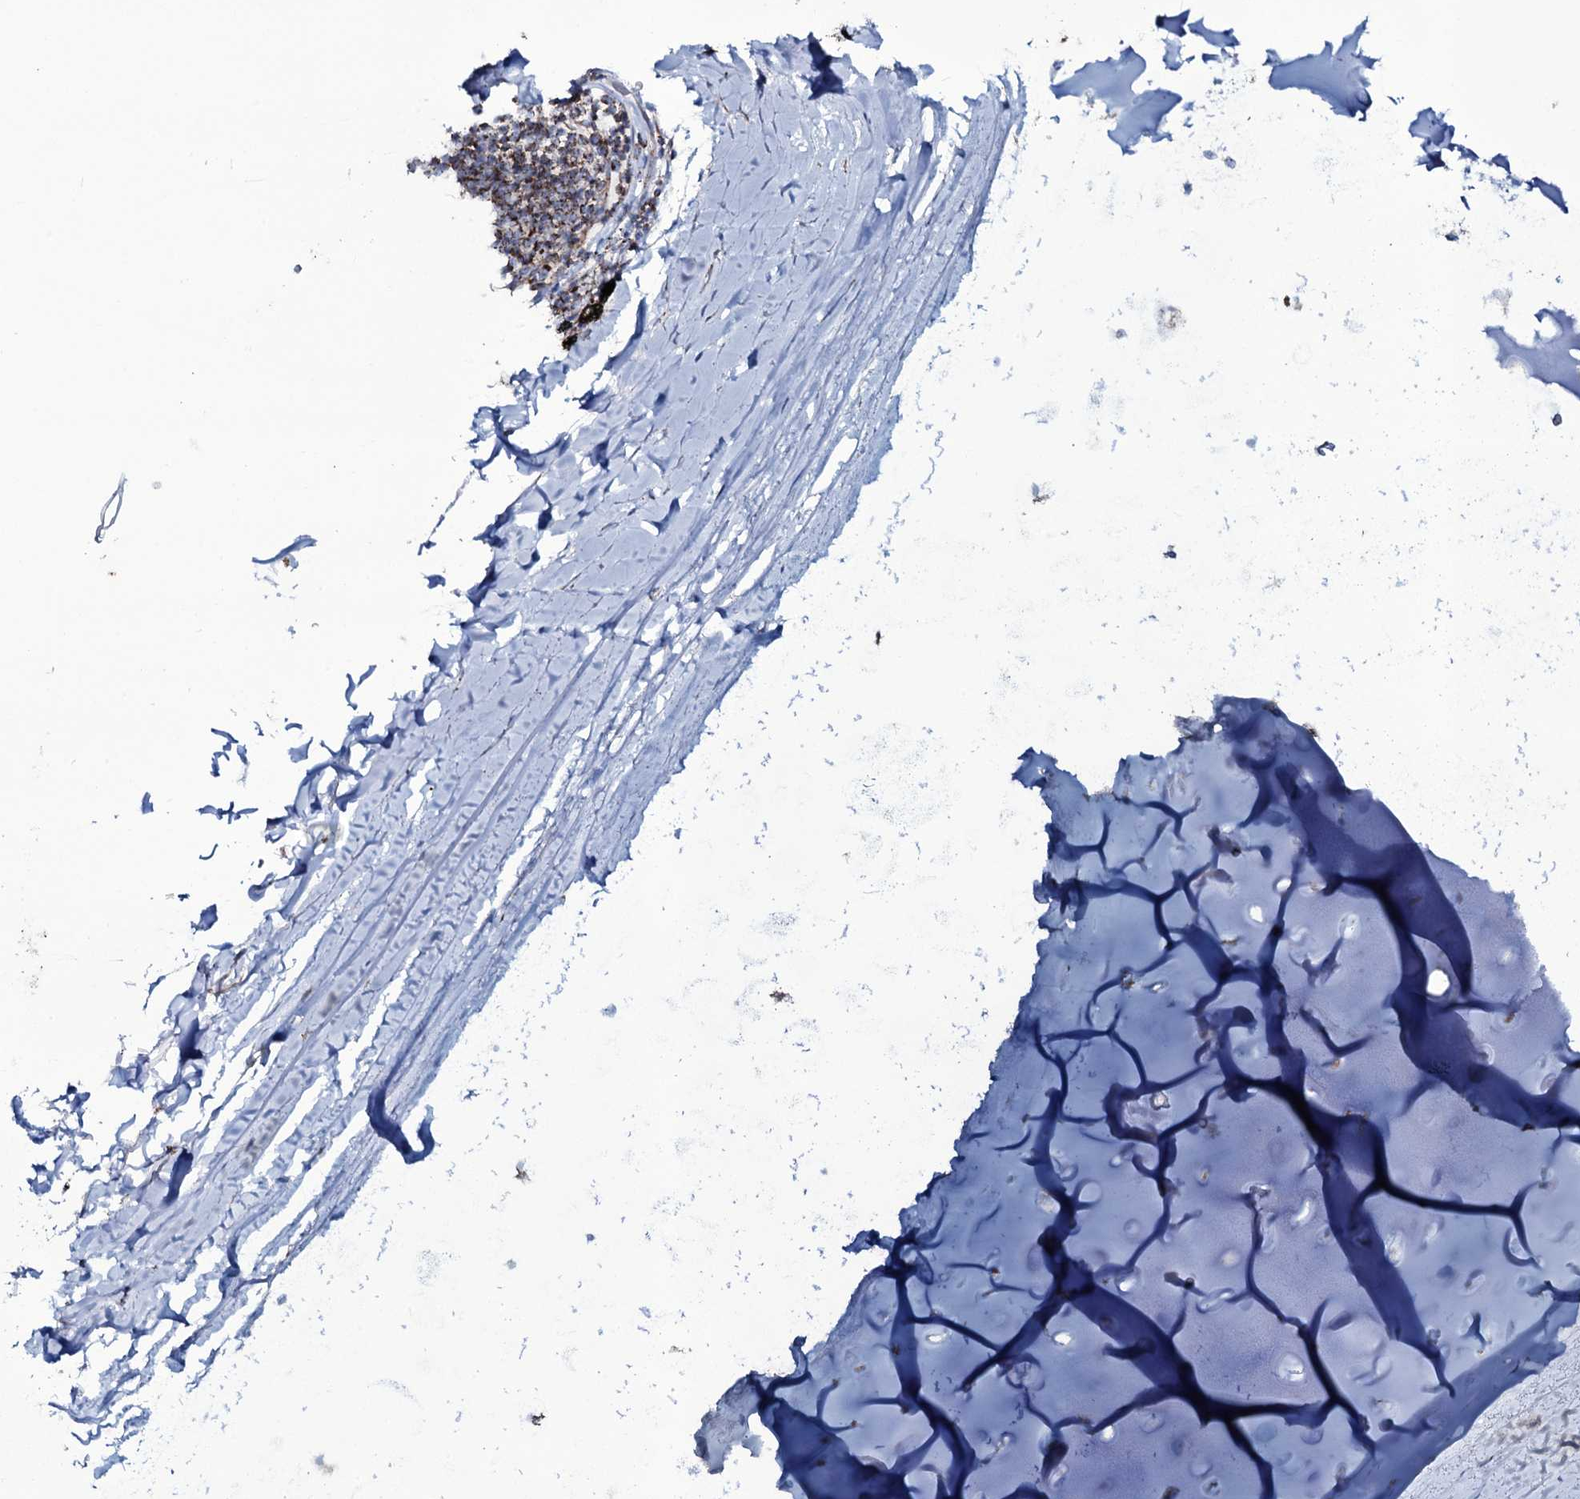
{"staining": {"intensity": "negative", "quantity": "none", "location": "none"}, "tissue": "adipose tissue", "cell_type": "Adipocytes", "image_type": "normal", "snomed": [{"axis": "morphology", "description": "Normal tissue, NOS"}, {"axis": "topography", "description": "Lymph node"}, {"axis": "topography", "description": "Bronchus"}], "caption": "This is an immunohistochemistry micrograph of unremarkable human adipose tissue. There is no expression in adipocytes.", "gene": "MRPS35", "patient": {"sex": "male", "age": 63}}